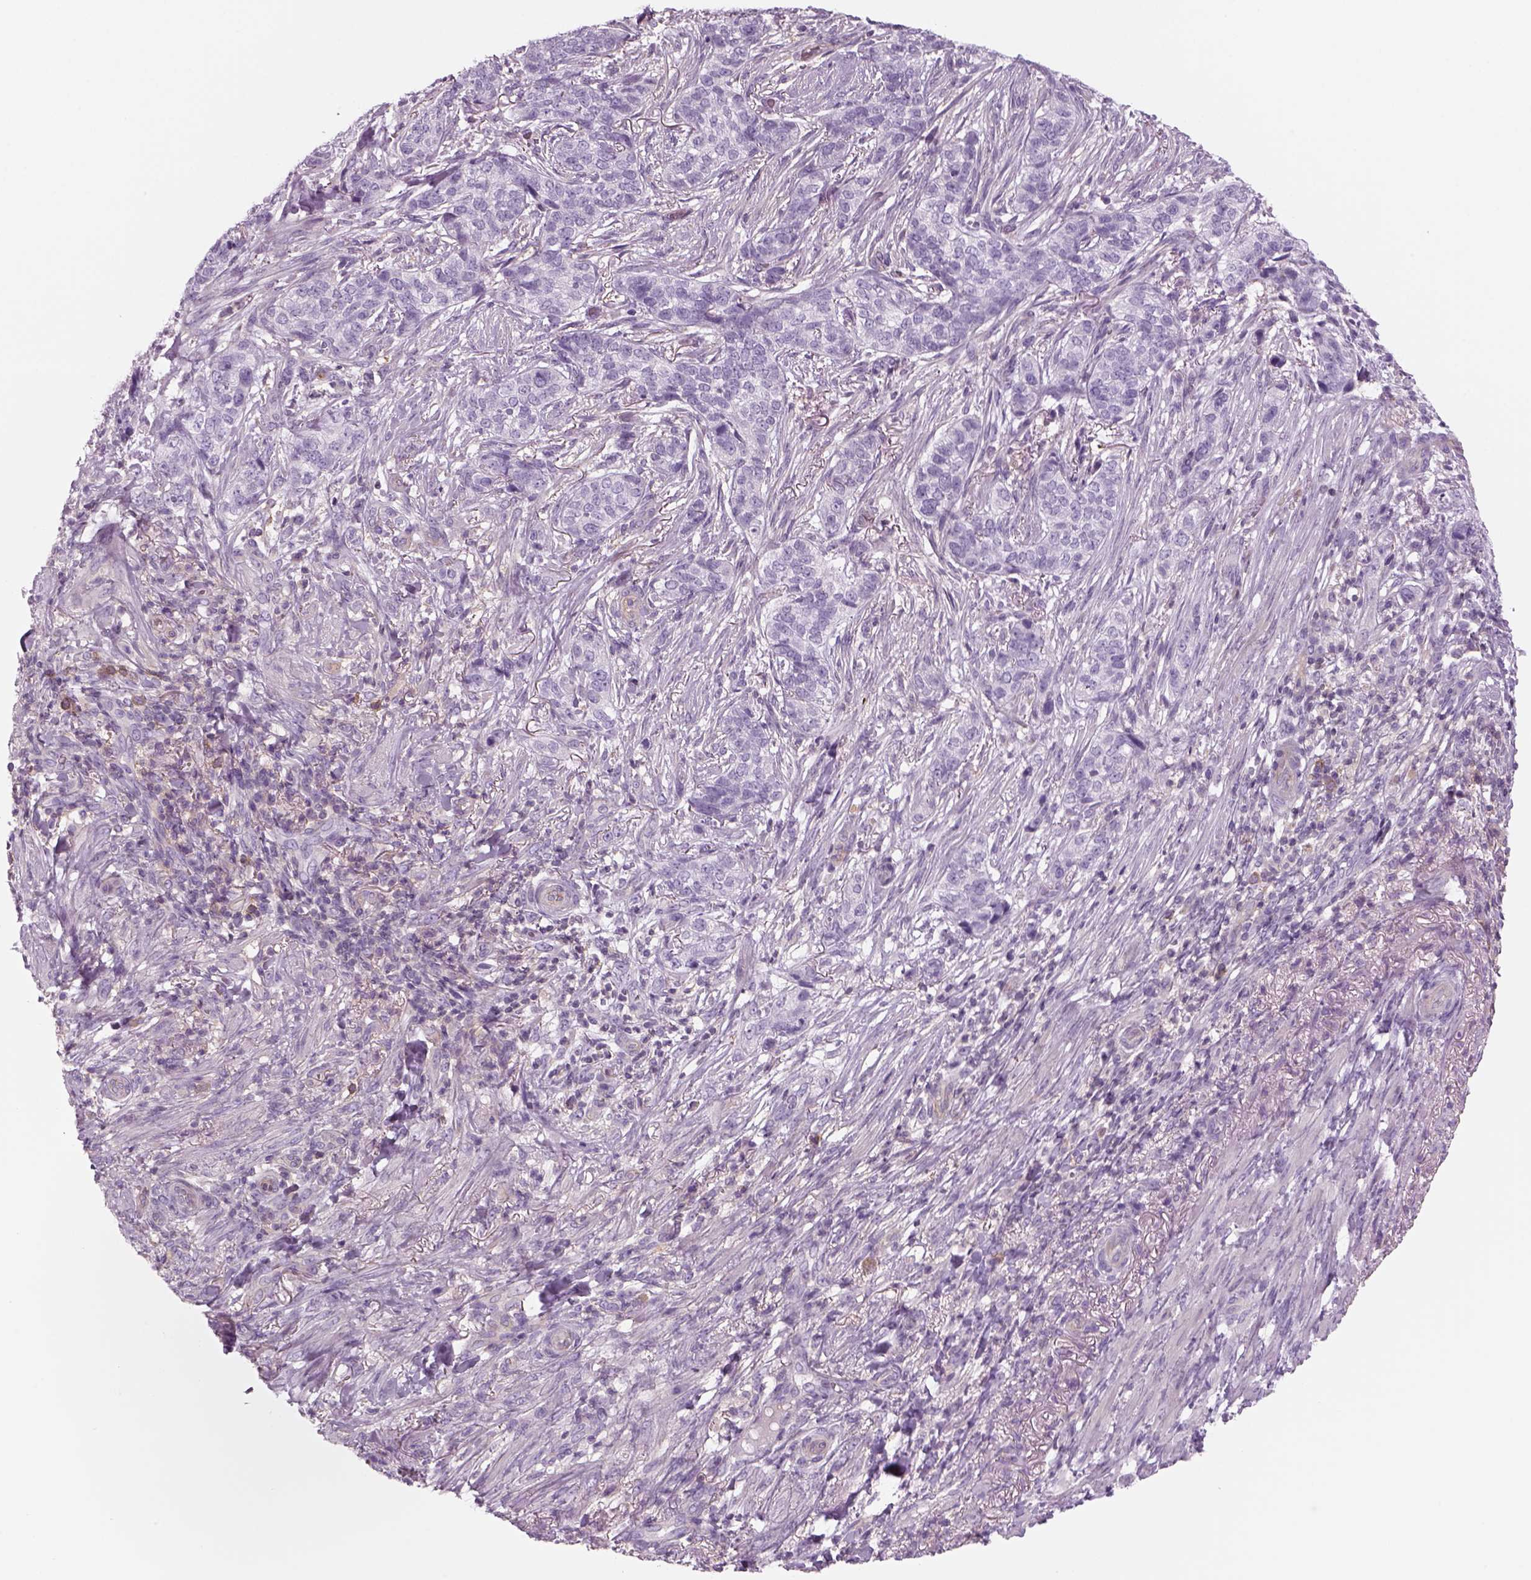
{"staining": {"intensity": "negative", "quantity": "none", "location": "none"}, "tissue": "skin cancer", "cell_type": "Tumor cells", "image_type": "cancer", "snomed": [{"axis": "morphology", "description": "Basal cell carcinoma"}, {"axis": "topography", "description": "Skin"}], "caption": "Immunohistochemical staining of human basal cell carcinoma (skin) displays no significant positivity in tumor cells.", "gene": "SLC1A7", "patient": {"sex": "female", "age": 69}}